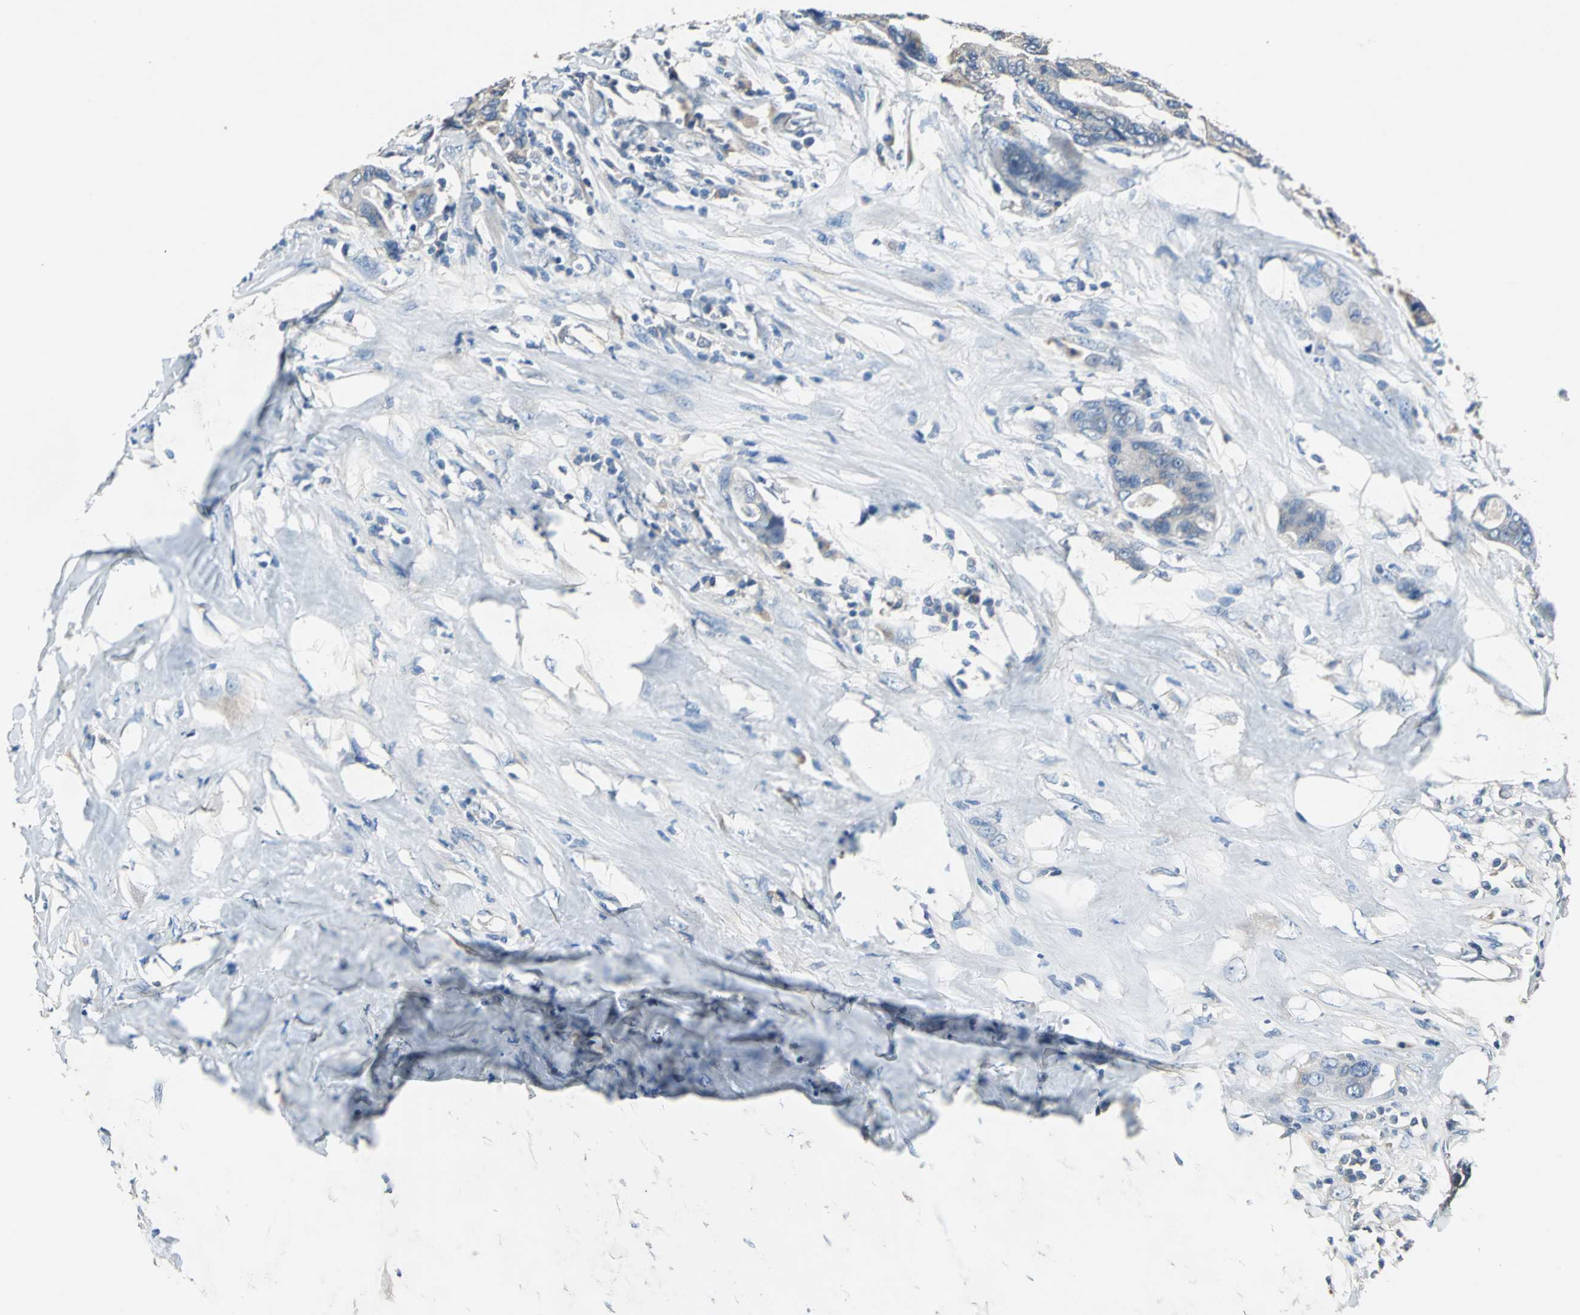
{"staining": {"intensity": "weak", "quantity": "<25%", "location": "cytoplasmic/membranous"}, "tissue": "colorectal cancer", "cell_type": "Tumor cells", "image_type": "cancer", "snomed": [{"axis": "morphology", "description": "Adenocarcinoma, NOS"}, {"axis": "topography", "description": "Rectum"}], "caption": "Tumor cells are negative for brown protein staining in colorectal cancer (adenocarcinoma).", "gene": "PRKCA", "patient": {"sex": "male", "age": 55}}